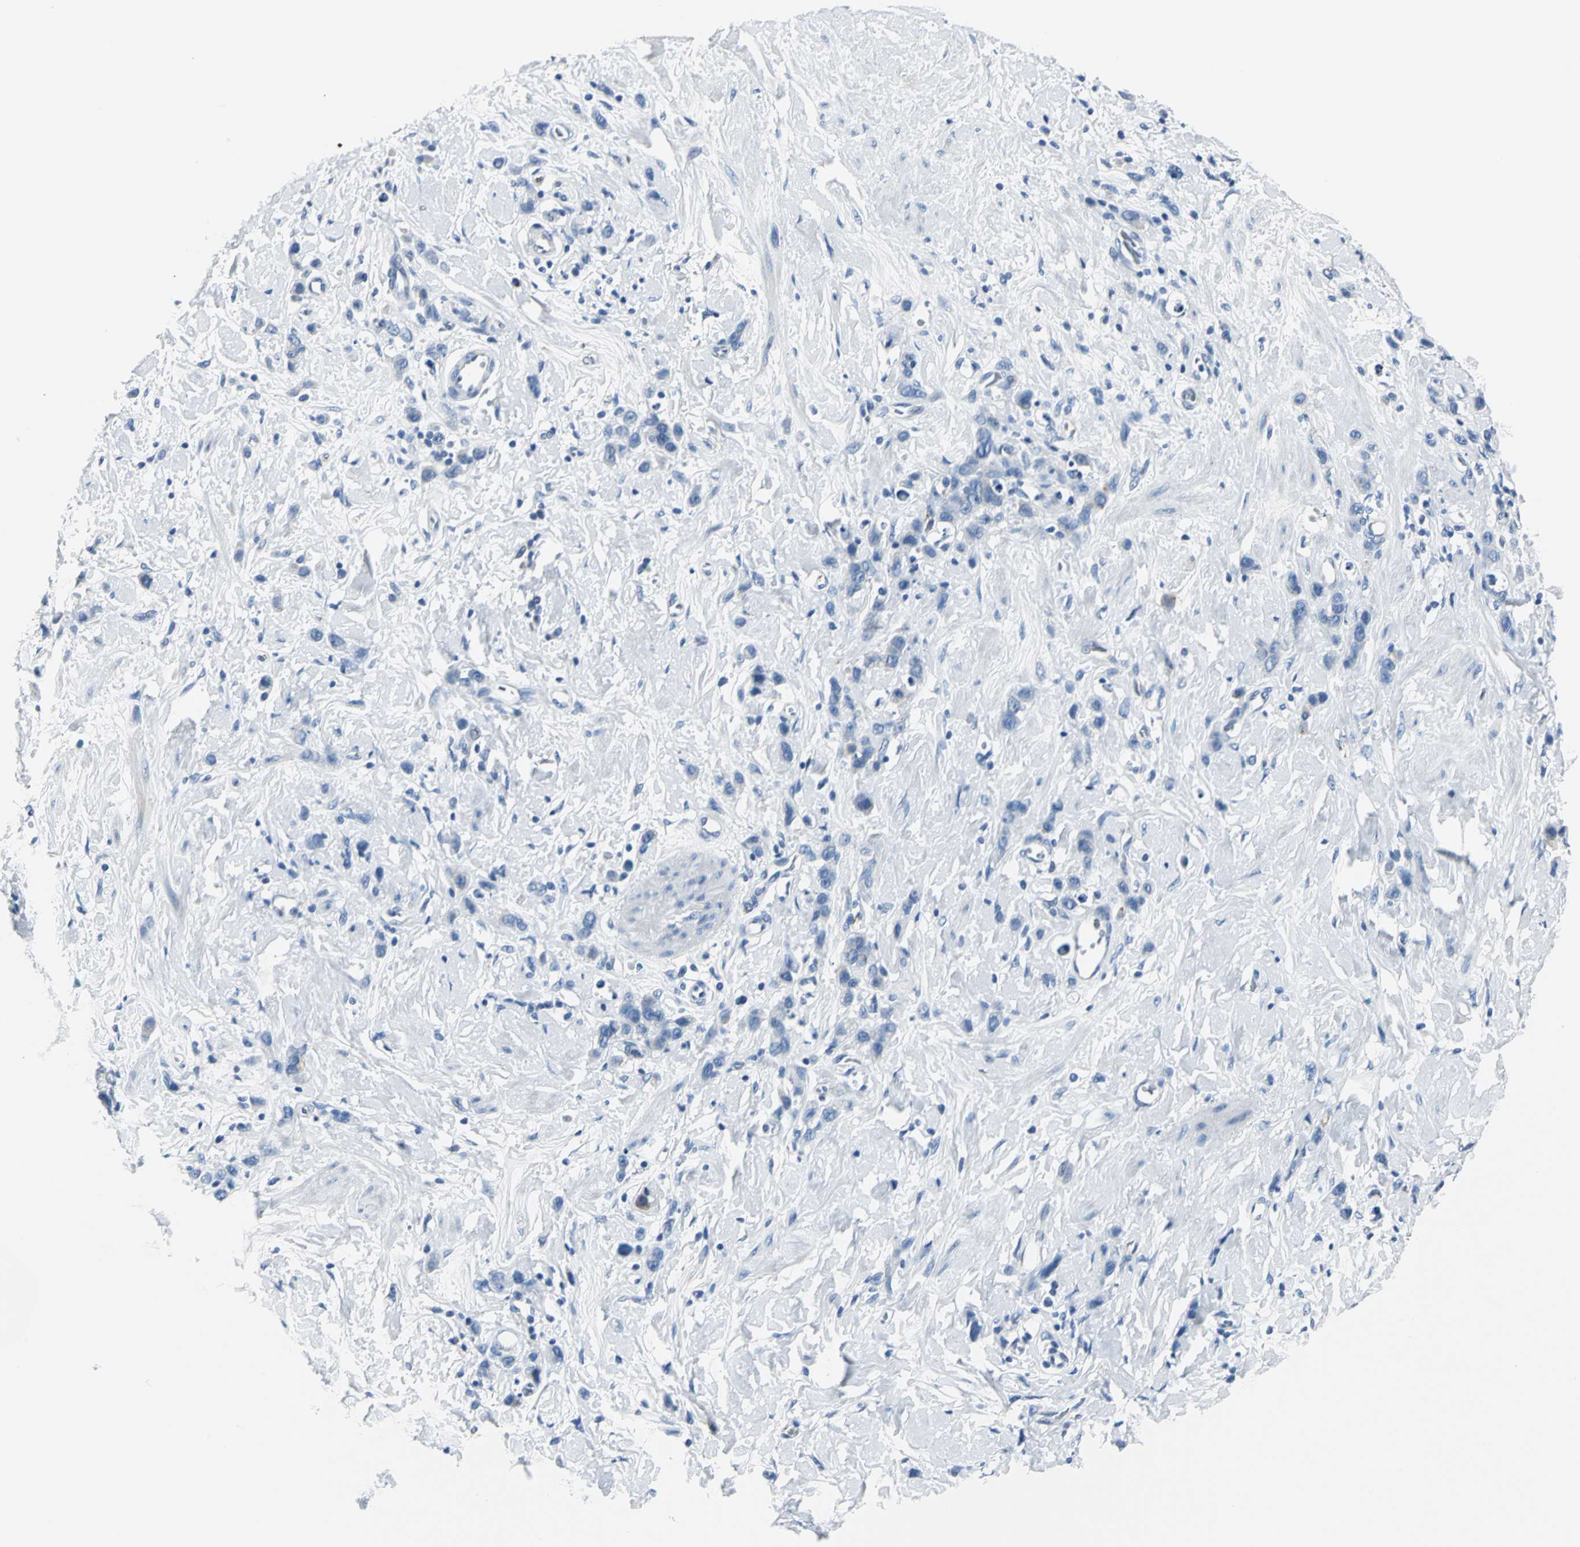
{"staining": {"intensity": "negative", "quantity": "none", "location": "none"}, "tissue": "stomach cancer", "cell_type": "Tumor cells", "image_type": "cancer", "snomed": [{"axis": "morphology", "description": "Normal tissue, NOS"}, {"axis": "morphology", "description": "Adenocarcinoma, NOS"}, {"axis": "topography", "description": "Stomach"}], "caption": "There is no significant expression in tumor cells of stomach cancer (adenocarcinoma).", "gene": "B3GNT2", "patient": {"sex": "male", "age": 82}}